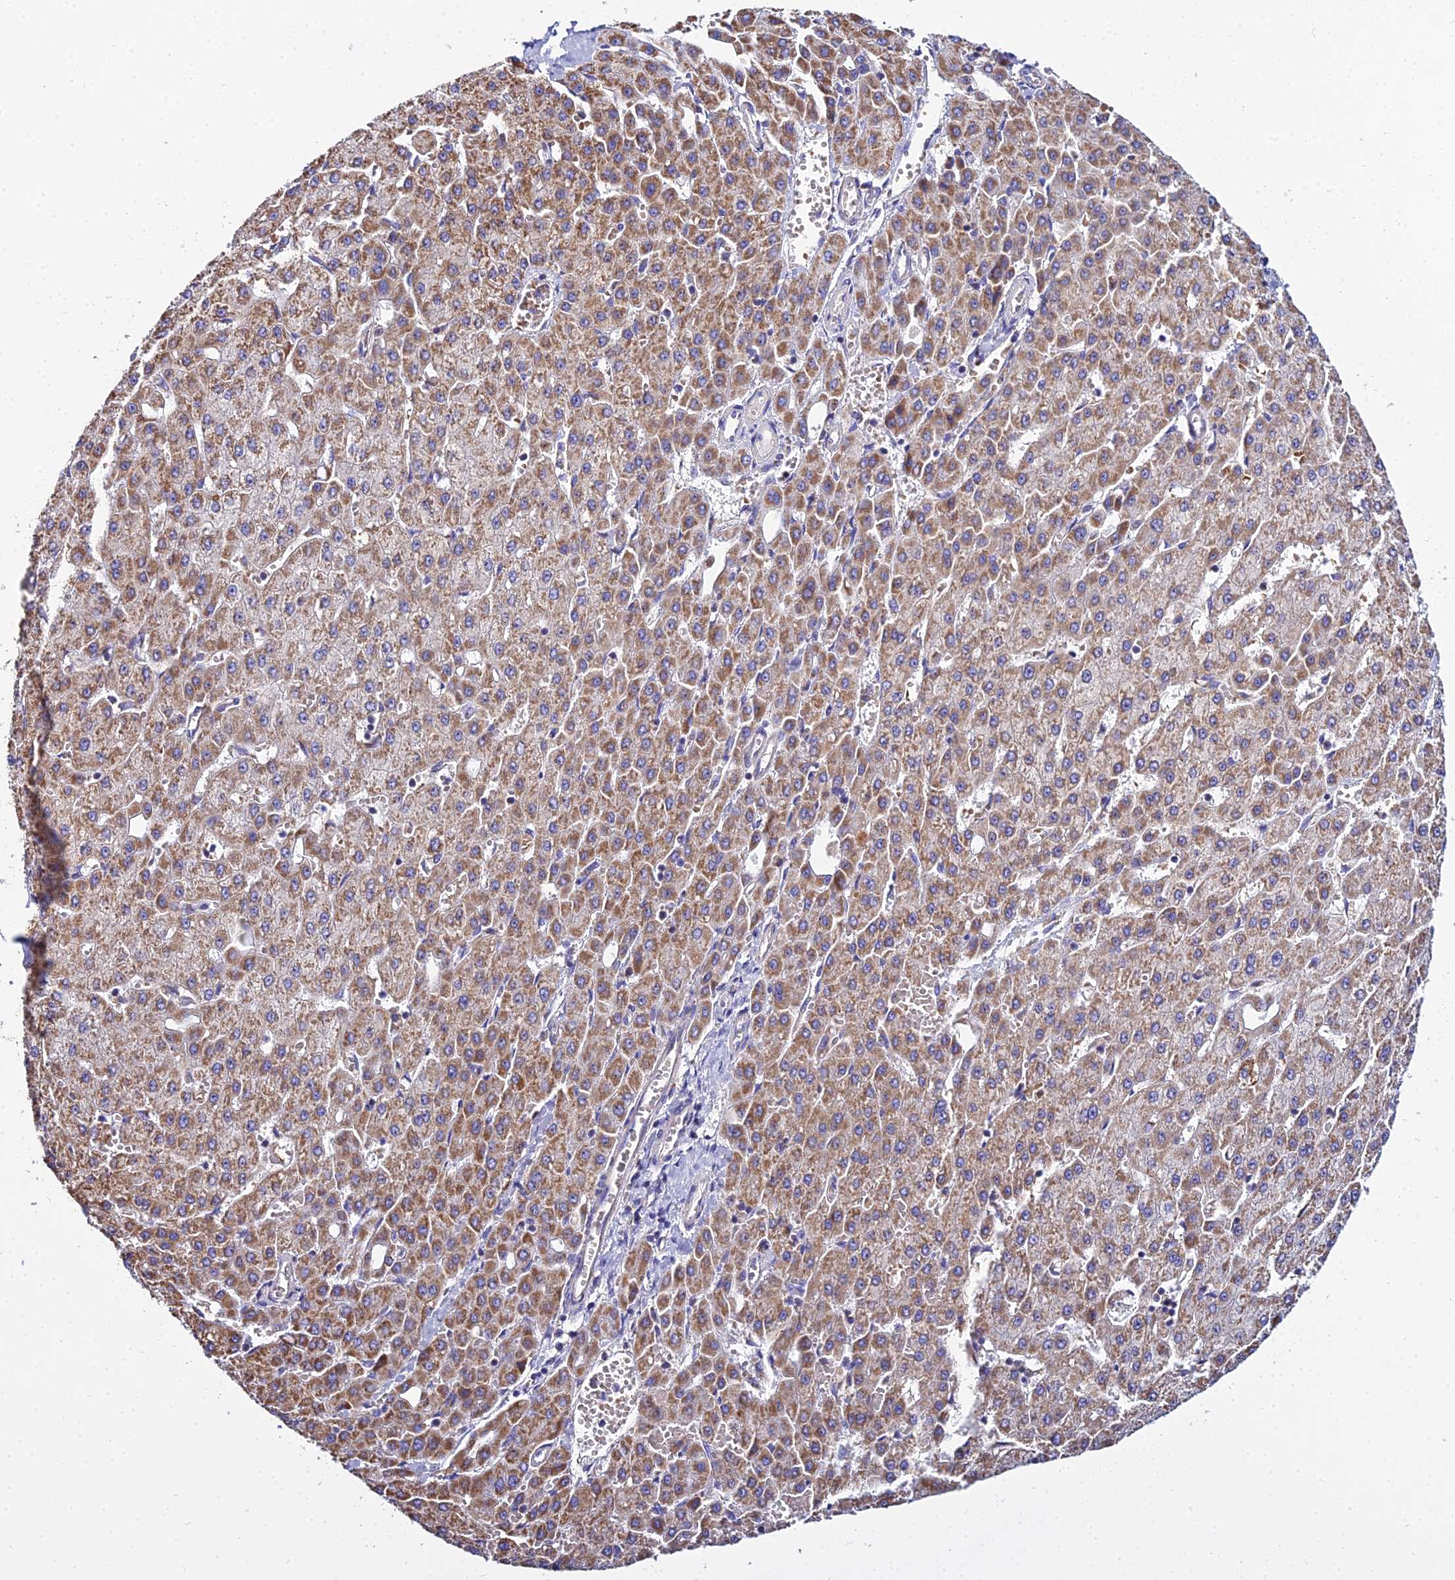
{"staining": {"intensity": "moderate", "quantity": ">75%", "location": "cytoplasmic/membranous"}, "tissue": "liver cancer", "cell_type": "Tumor cells", "image_type": "cancer", "snomed": [{"axis": "morphology", "description": "Carcinoma, Hepatocellular, NOS"}, {"axis": "topography", "description": "Liver"}], "caption": "Protein staining by immunohistochemistry (IHC) shows moderate cytoplasmic/membranous positivity in about >75% of tumor cells in hepatocellular carcinoma (liver).", "gene": "TYW5", "patient": {"sex": "male", "age": 47}}